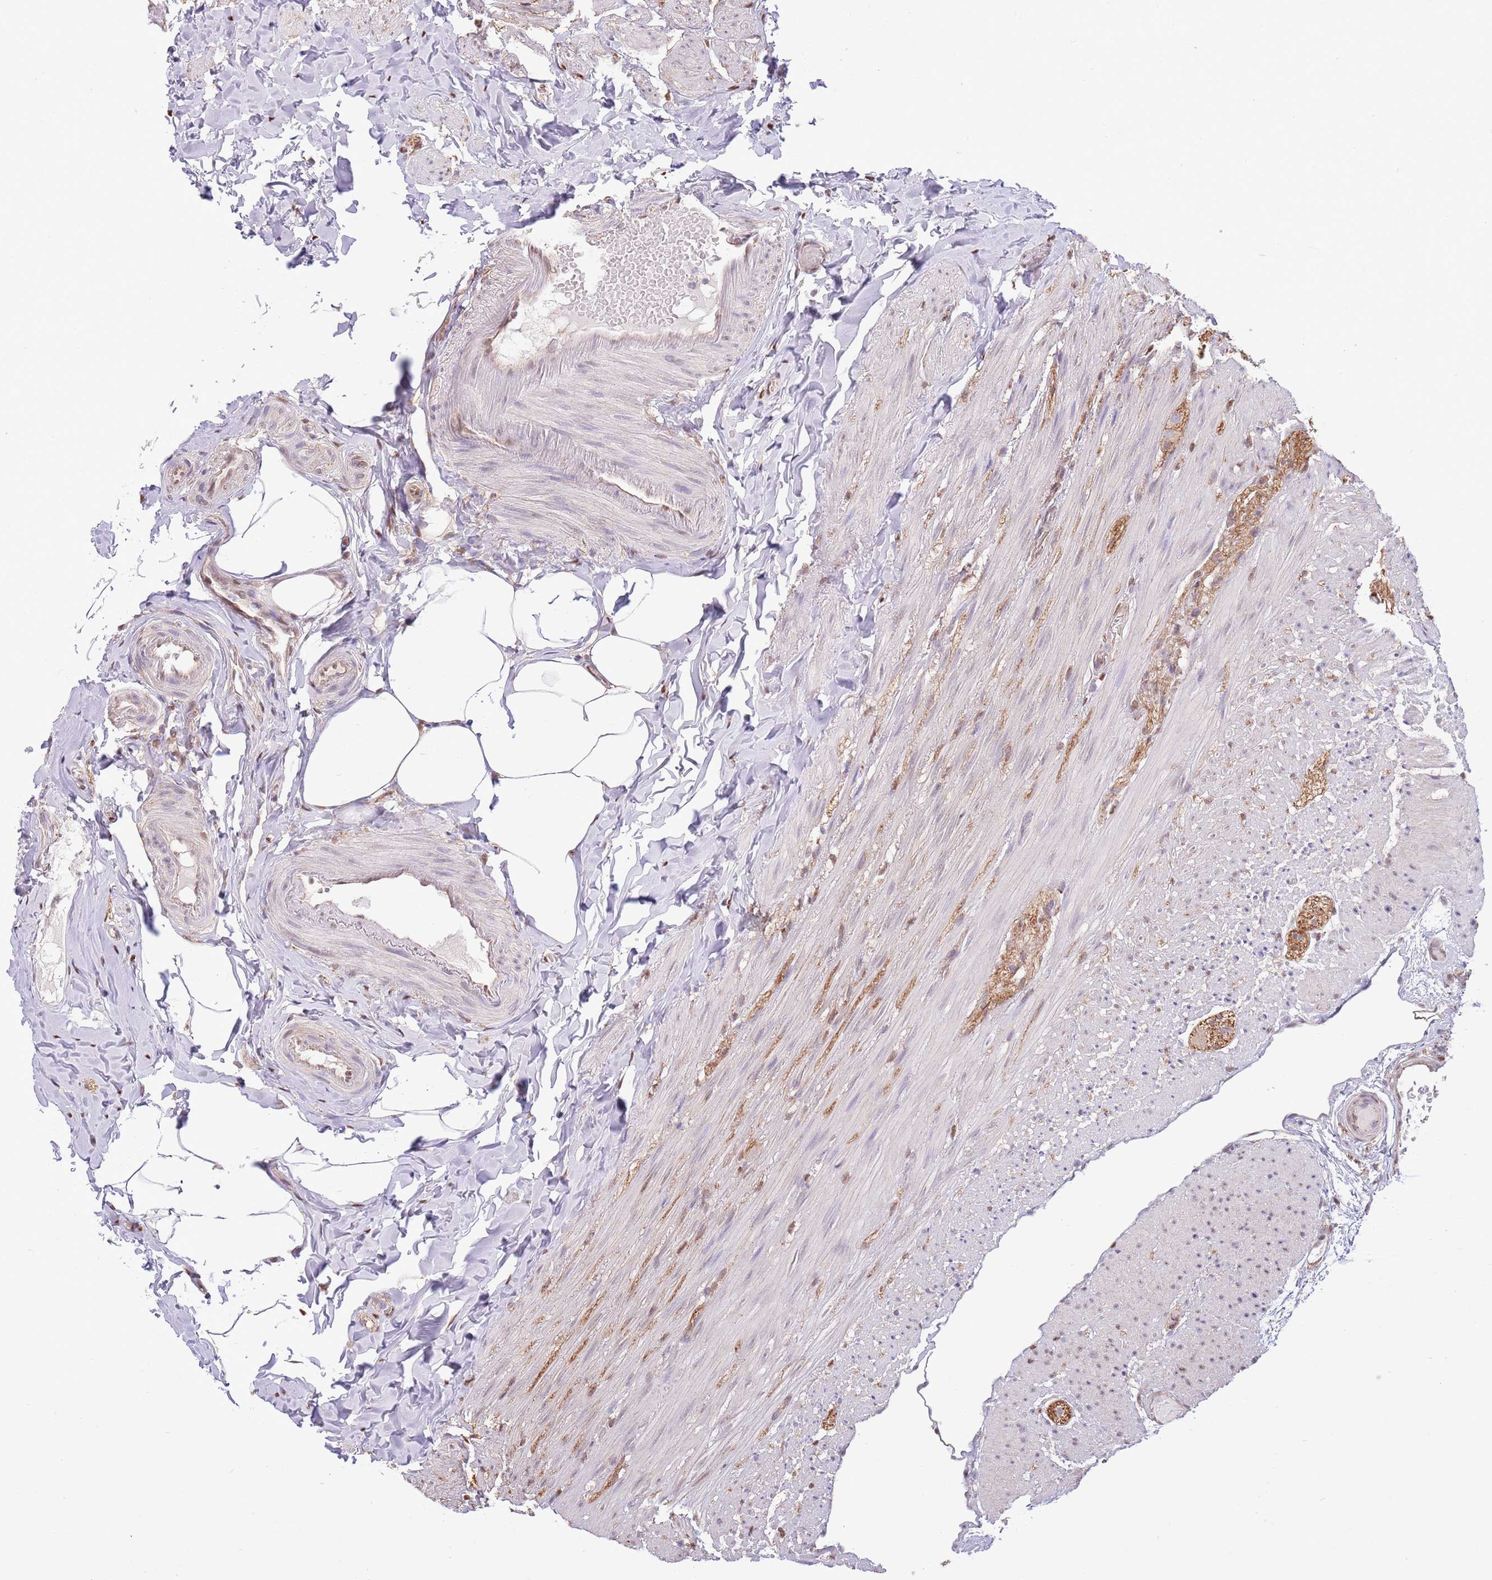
{"staining": {"intensity": "moderate", "quantity": ">75%", "location": "cytoplasmic/membranous"}, "tissue": "appendix", "cell_type": "Glandular cells", "image_type": "normal", "snomed": [{"axis": "morphology", "description": "Normal tissue, NOS"}, {"axis": "topography", "description": "Appendix"}], "caption": "Appendix stained for a protein (brown) displays moderate cytoplasmic/membranous positive expression in approximately >75% of glandular cells.", "gene": "ARL2BP", "patient": {"sex": "male", "age": 55}}